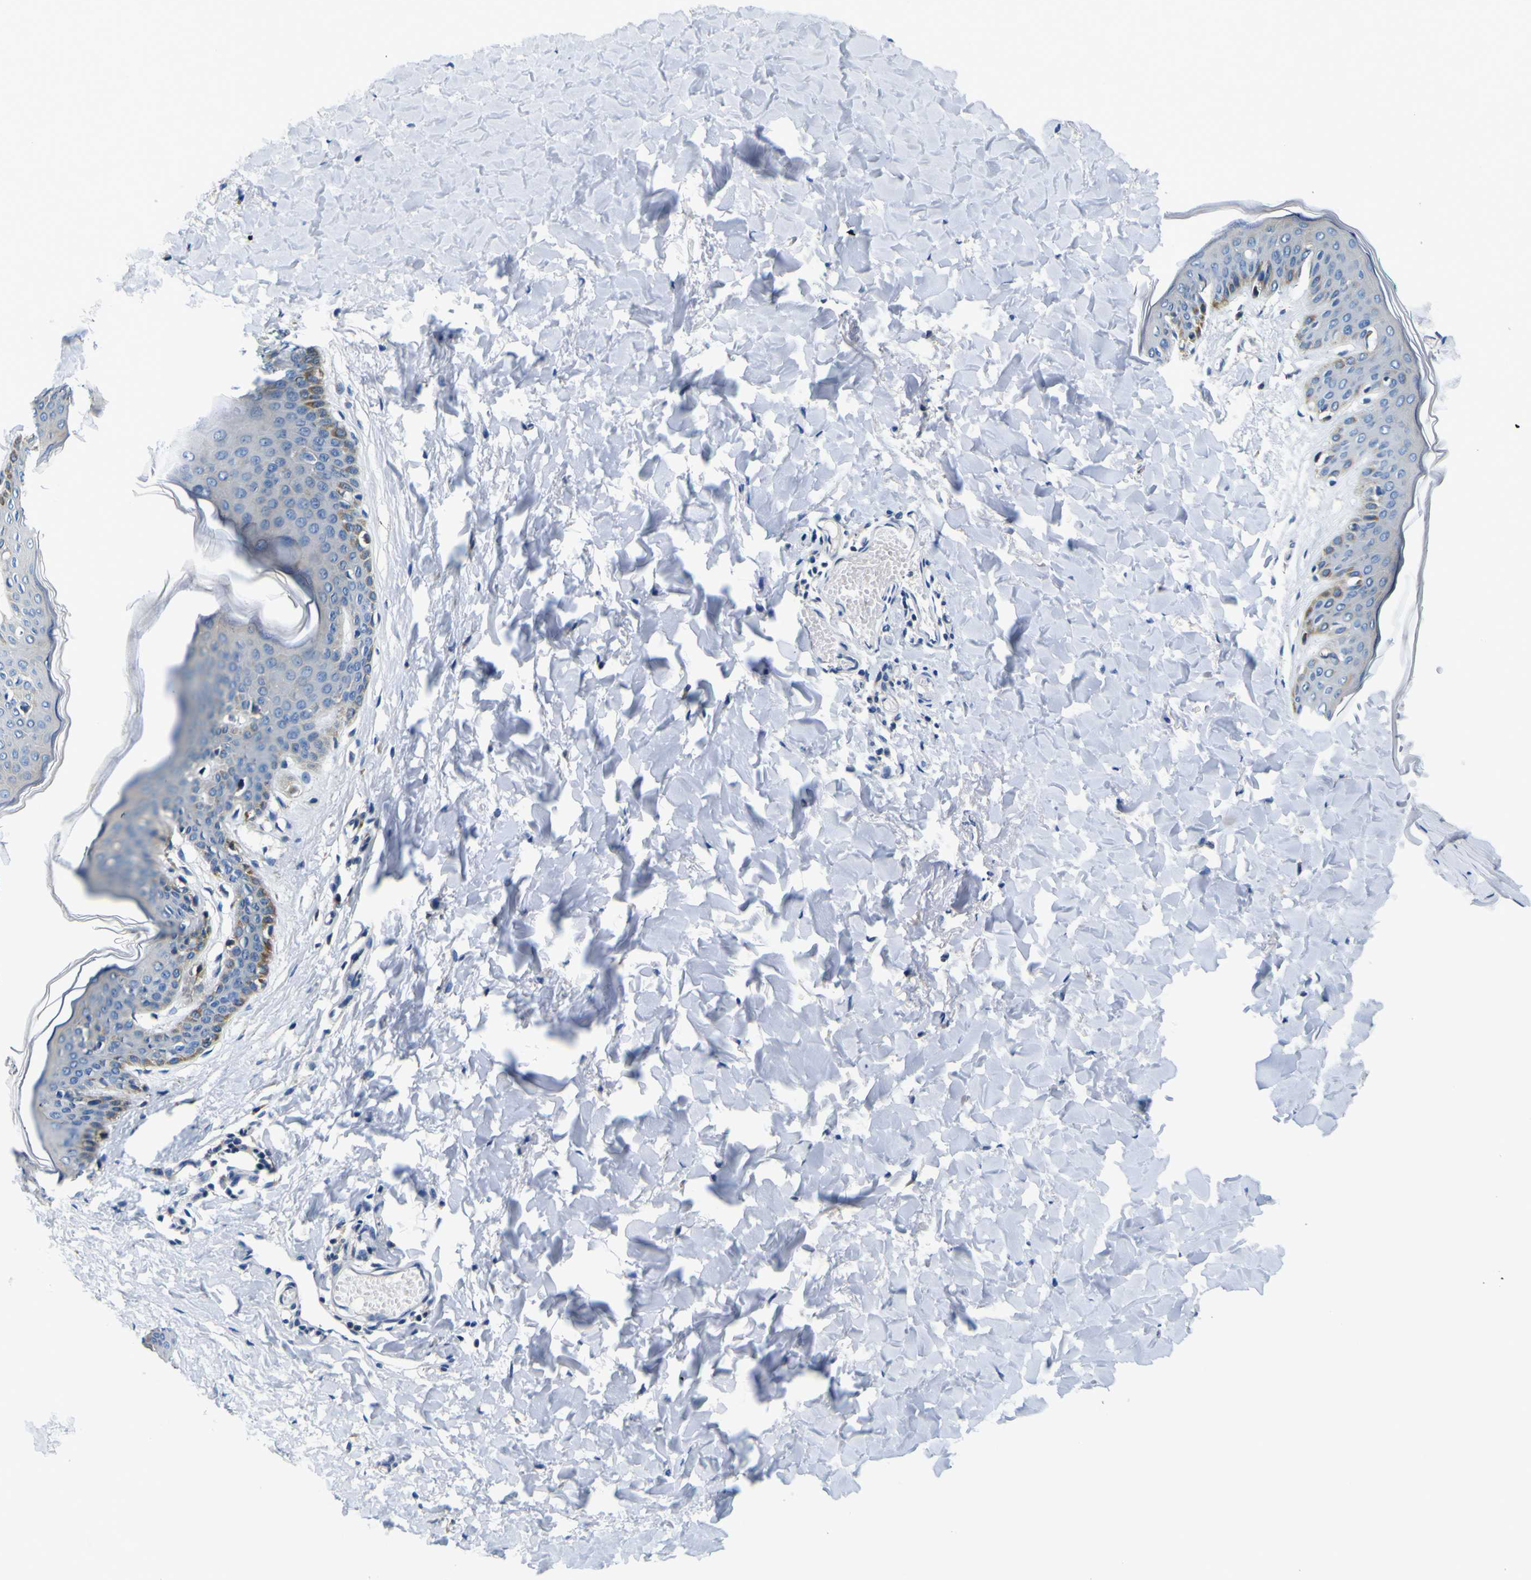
{"staining": {"intensity": "negative", "quantity": "none", "location": "none"}, "tissue": "skin", "cell_type": "Fibroblasts", "image_type": "normal", "snomed": [{"axis": "morphology", "description": "Normal tissue, NOS"}, {"axis": "topography", "description": "Skin"}], "caption": "High magnification brightfield microscopy of unremarkable skin stained with DAB (brown) and counterstained with hematoxylin (blue): fibroblasts show no significant expression. (DAB IHC with hematoxylin counter stain).", "gene": "CLSTN1", "patient": {"sex": "female", "age": 17}}